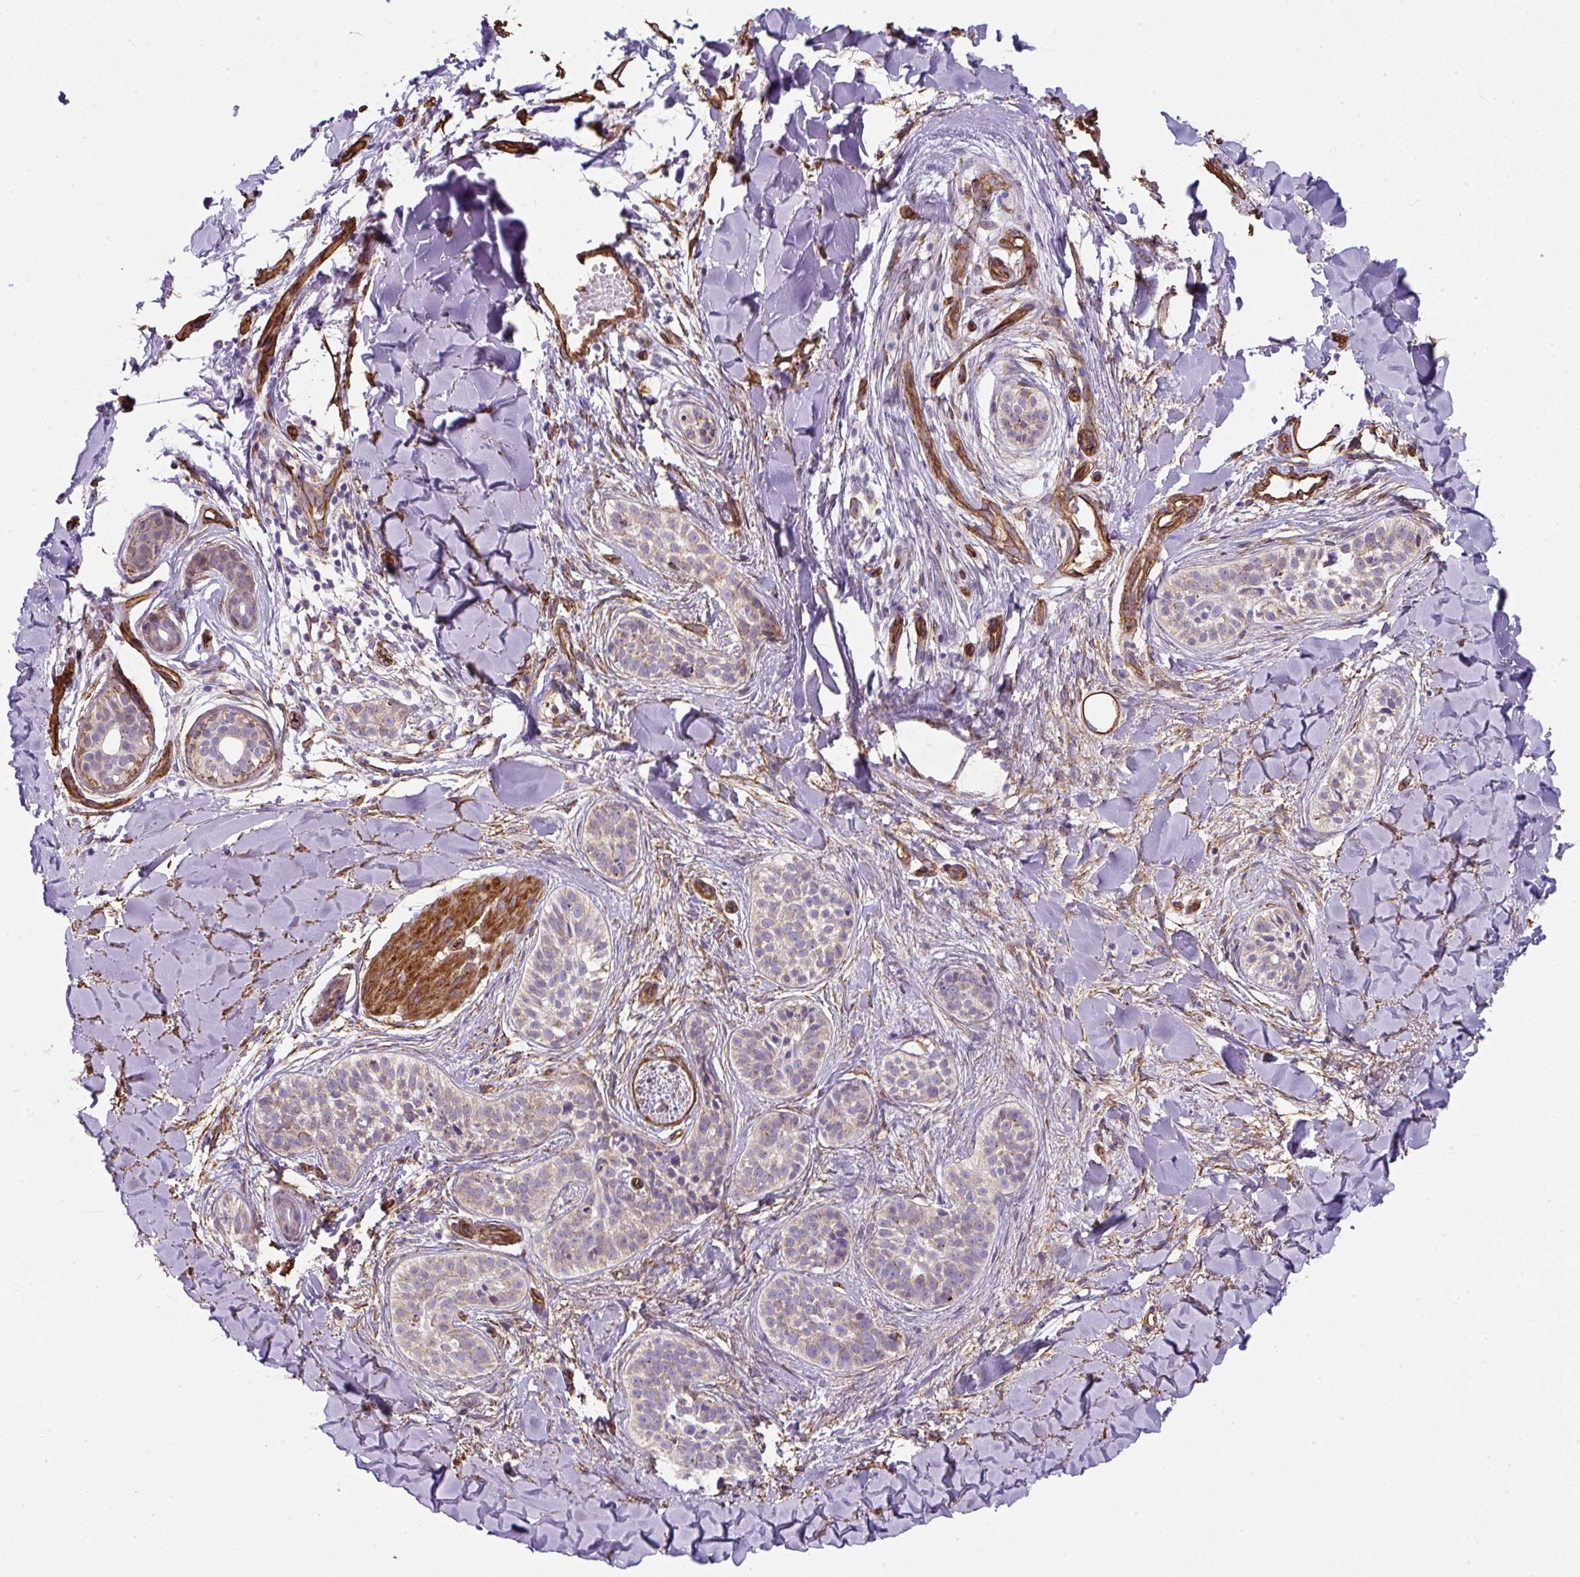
{"staining": {"intensity": "weak", "quantity": "25%-75%", "location": "cytoplasmic/membranous"}, "tissue": "skin cancer", "cell_type": "Tumor cells", "image_type": "cancer", "snomed": [{"axis": "morphology", "description": "Basal cell carcinoma"}, {"axis": "topography", "description": "Skin"}], "caption": "Protein expression analysis of basal cell carcinoma (skin) exhibits weak cytoplasmic/membranous expression in approximately 25%-75% of tumor cells.", "gene": "ANKUB1", "patient": {"sex": "male", "age": 52}}